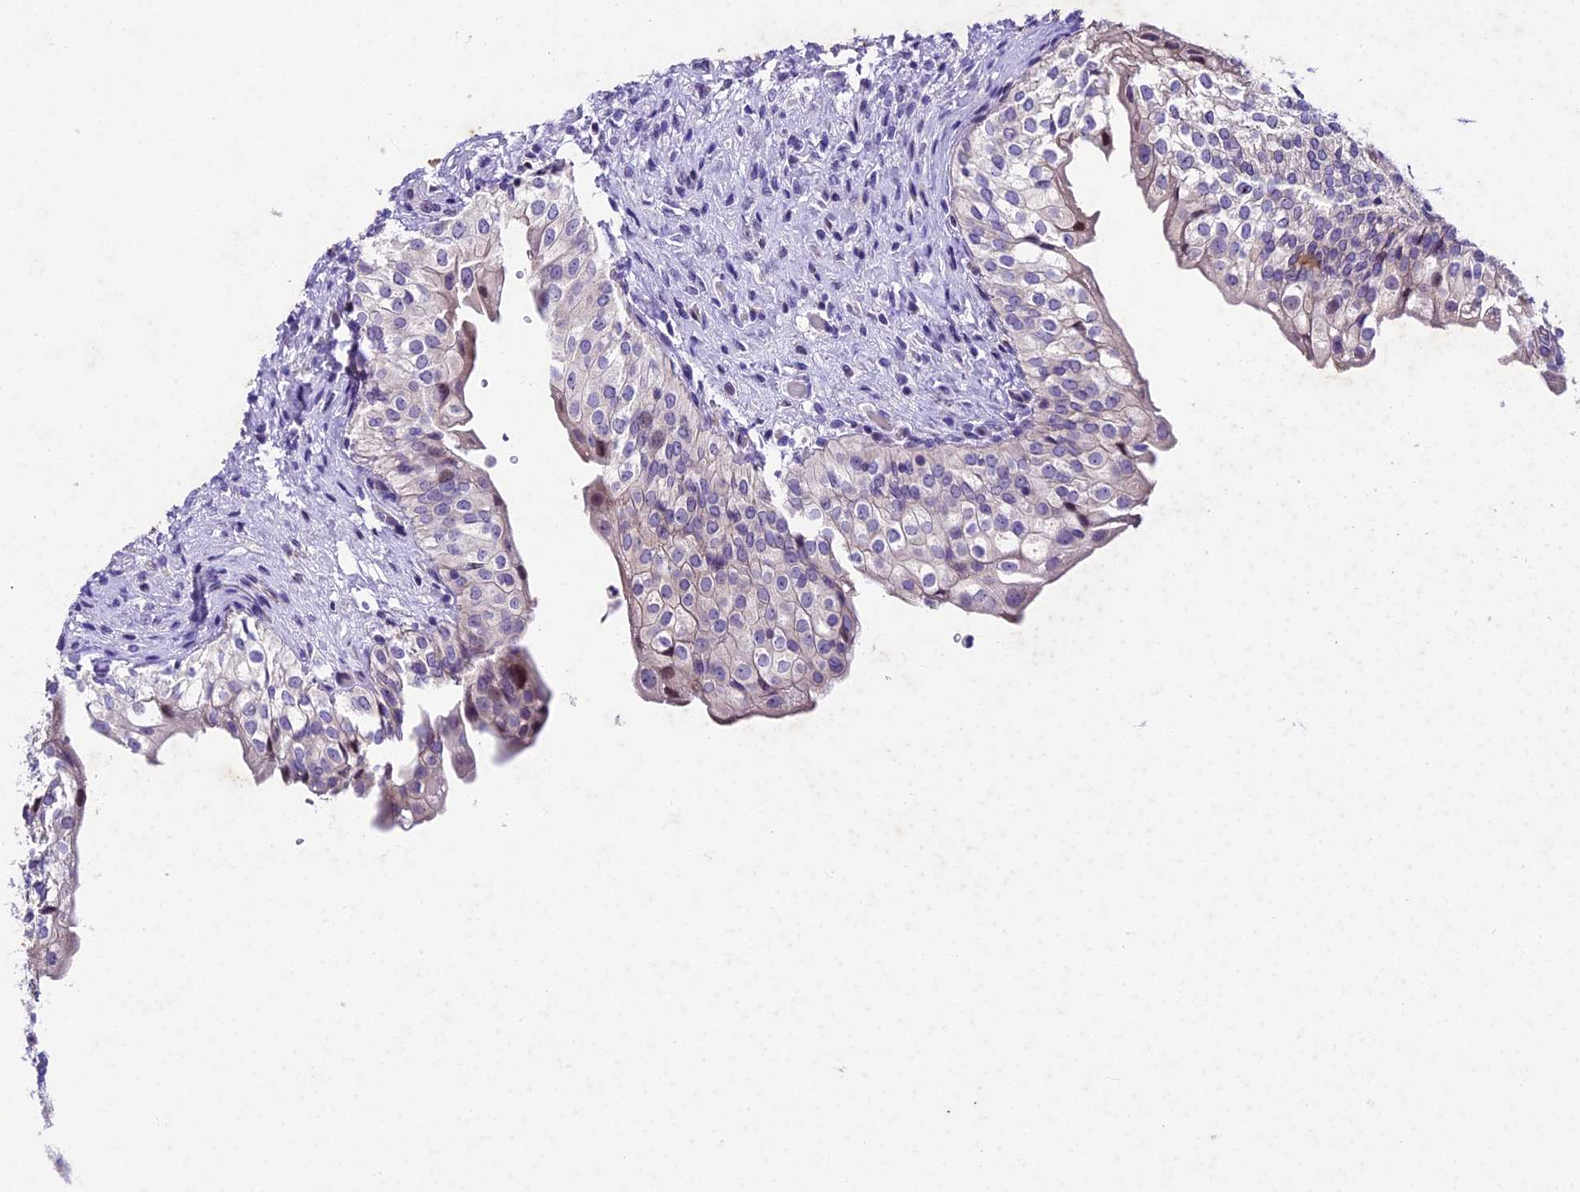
{"staining": {"intensity": "weak", "quantity": "25%-75%", "location": "cytoplasmic/membranous"}, "tissue": "urinary bladder", "cell_type": "Urothelial cells", "image_type": "normal", "snomed": [{"axis": "morphology", "description": "Normal tissue, NOS"}, {"axis": "topography", "description": "Urinary bladder"}], "caption": "Human urinary bladder stained for a protein (brown) exhibits weak cytoplasmic/membranous positive expression in about 25%-75% of urothelial cells.", "gene": "IFT140", "patient": {"sex": "male", "age": 55}}